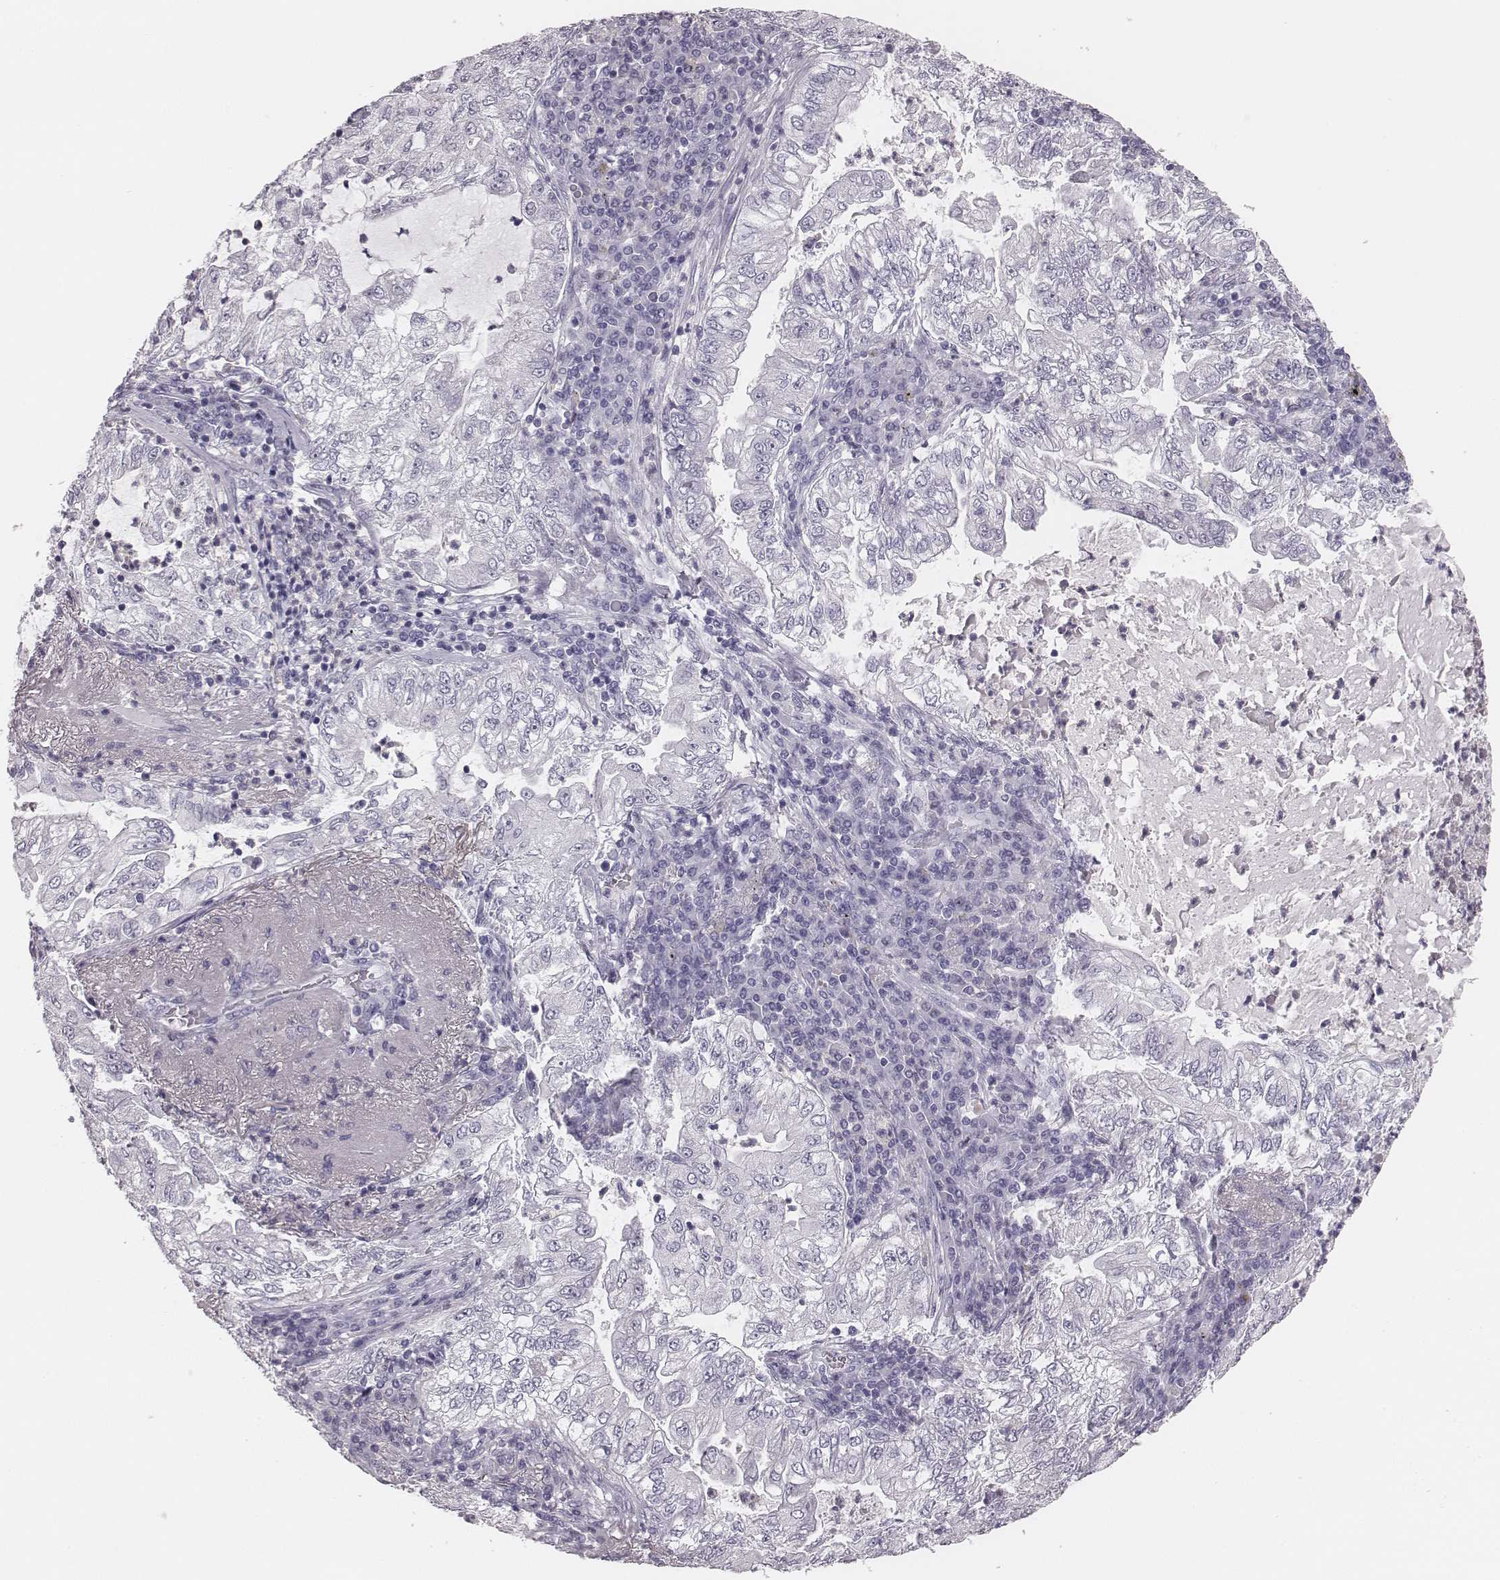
{"staining": {"intensity": "negative", "quantity": "none", "location": "none"}, "tissue": "lung cancer", "cell_type": "Tumor cells", "image_type": "cancer", "snomed": [{"axis": "morphology", "description": "Adenocarcinoma, NOS"}, {"axis": "topography", "description": "Lung"}], "caption": "Lung cancer was stained to show a protein in brown. There is no significant staining in tumor cells.", "gene": "CSH1", "patient": {"sex": "female", "age": 73}}